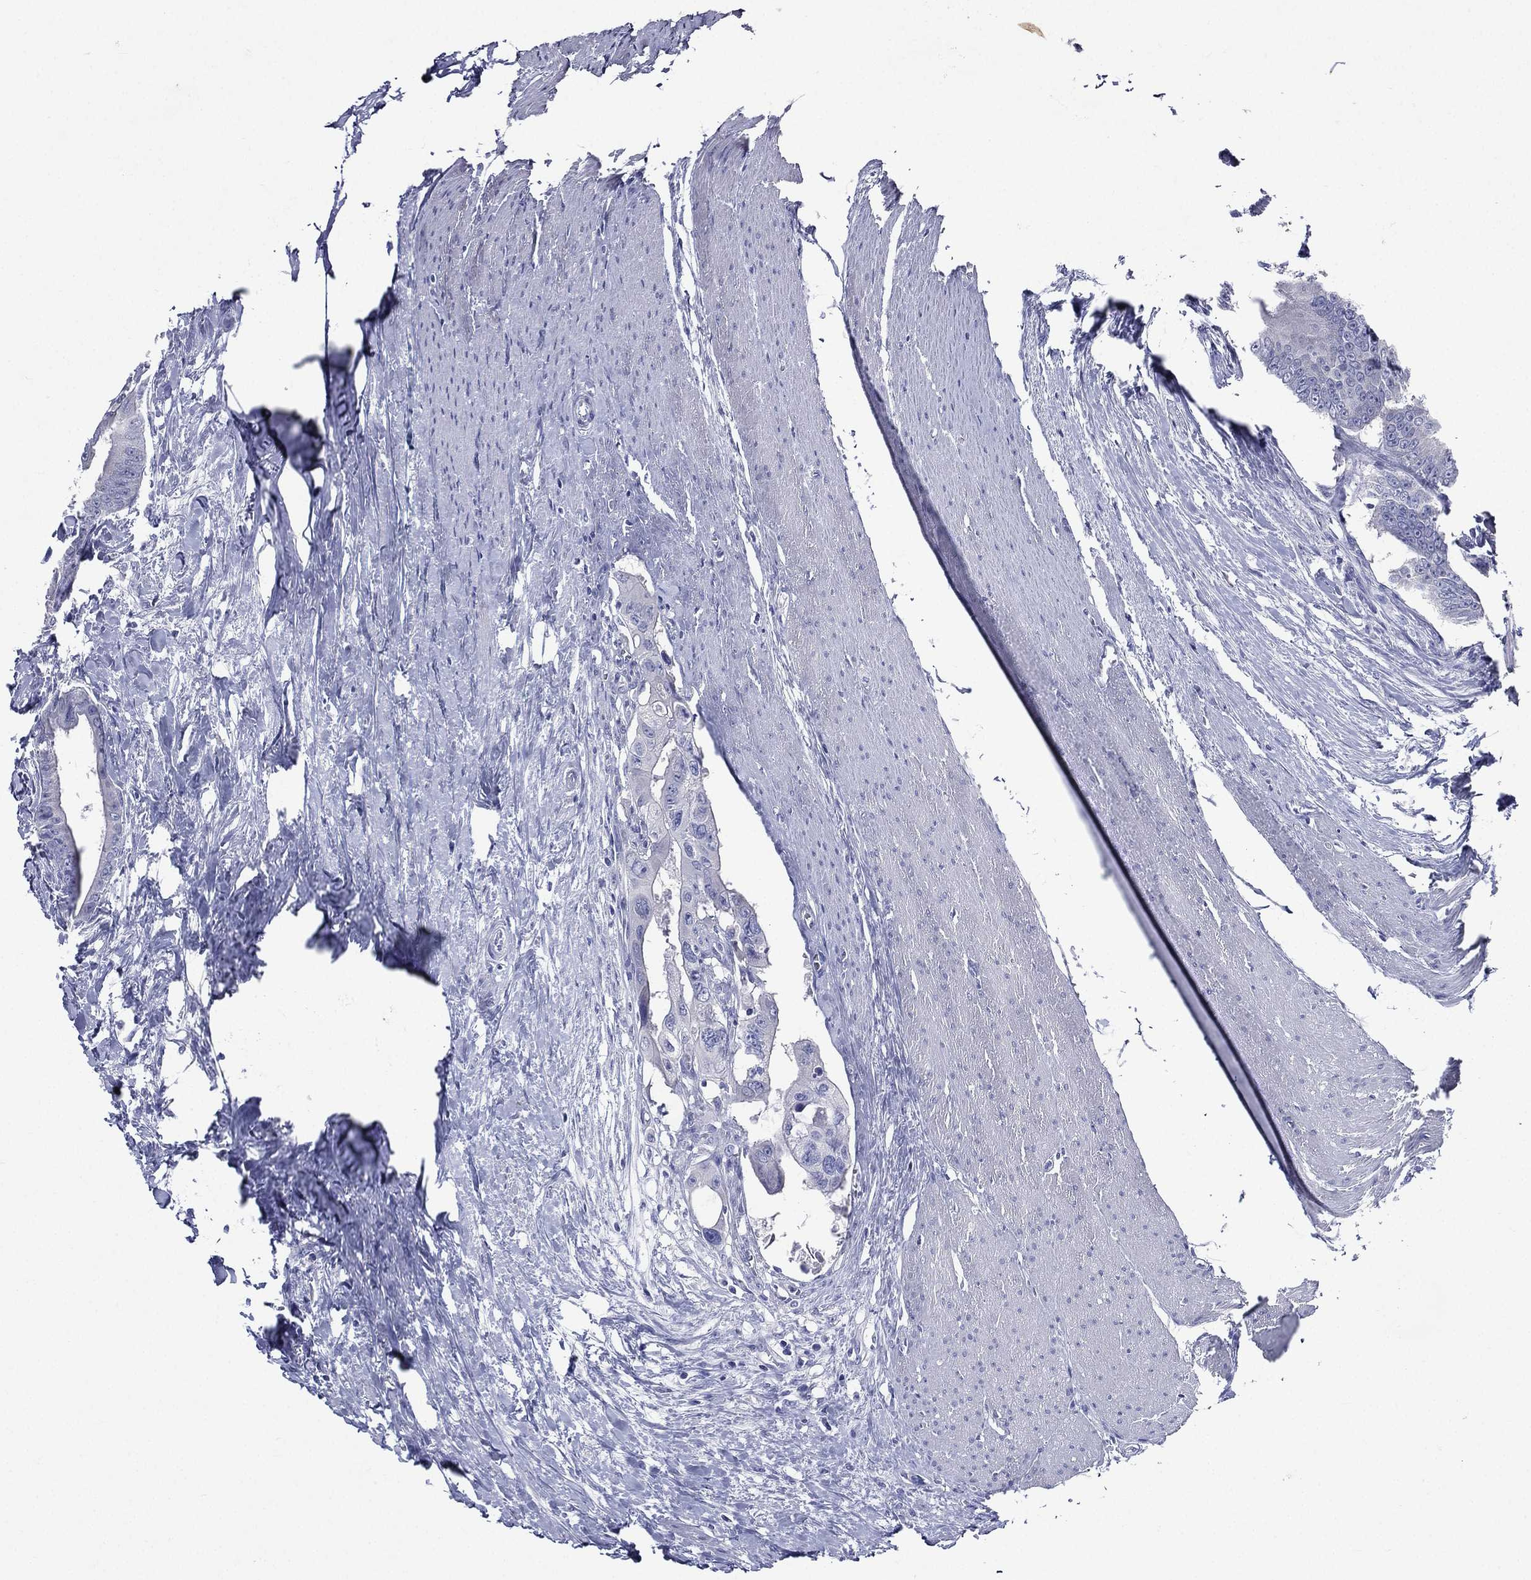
{"staining": {"intensity": "negative", "quantity": "none", "location": "none"}, "tissue": "colorectal cancer", "cell_type": "Tumor cells", "image_type": "cancer", "snomed": [{"axis": "morphology", "description": "Adenocarcinoma, NOS"}, {"axis": "topography", "description": "Rectum"}], "caption": "Immunohistochemistry photomicrograph of neoplastic tissue: human colorectal adenocarcinoma stained with DAB (3,3'-diaminobenzidine) exhibits no significant protein positivity in tumor cells.", "gene": "TGM1", "patient": {"sex": "male", "age": 64}}